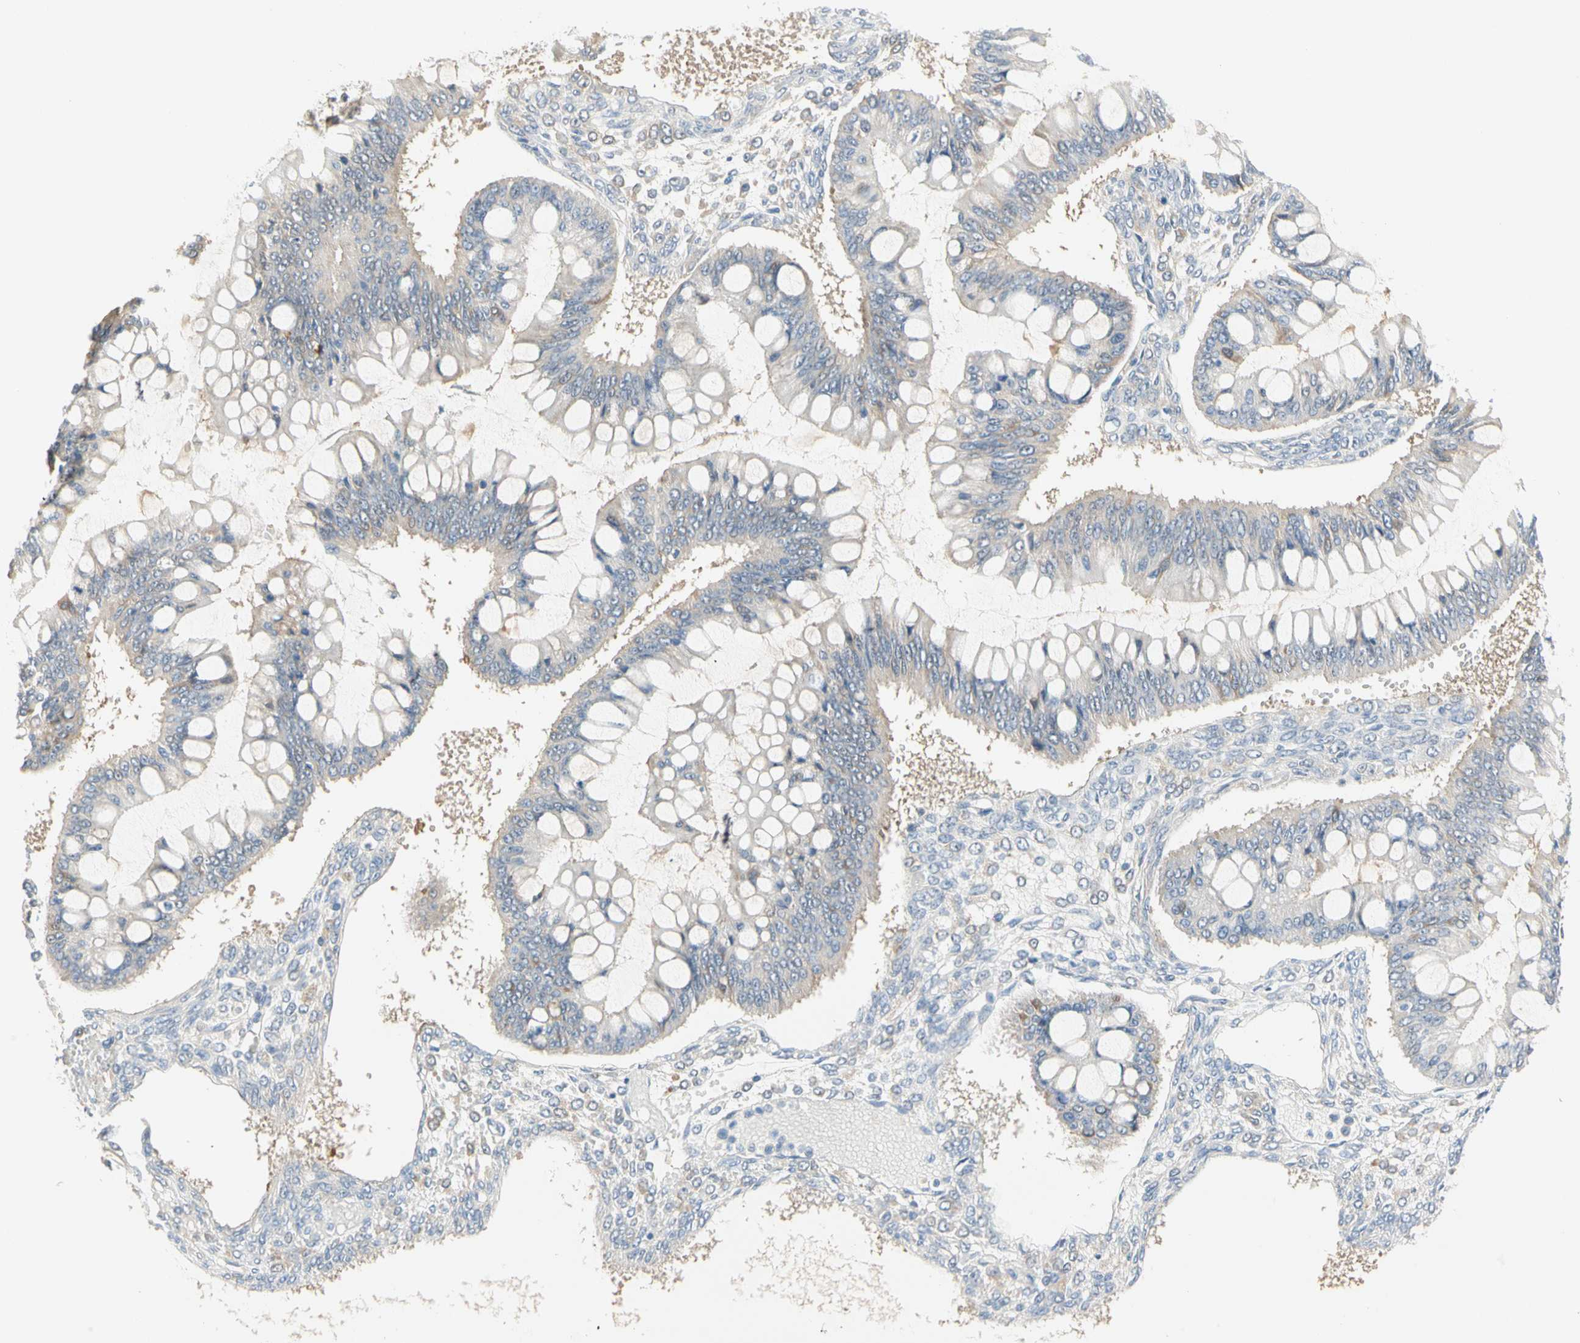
{"staining": {"intensity": "weak", "quantity": "25%-75%", "location": "cytoplasmic/membranous"}, "tissue": "ovarian cancer", "cell_type": "Tumor cells", "image_type": "cancer", "snomed": [{"axis": "morphology", "description": "Cystadenocarcinoma, mucinous, NOS"}, {"axis": "topography", "description": "Ovary"}], "caption": "Human ovarian mucinous cystadenocarcinoma stained for a protein (brown) demonstrates weak cytoplasmic/membranous positive staining in about 25%-75% of tumor cells.", "gene": "MPI", "patient": {"sex": "female", "age": 73}}